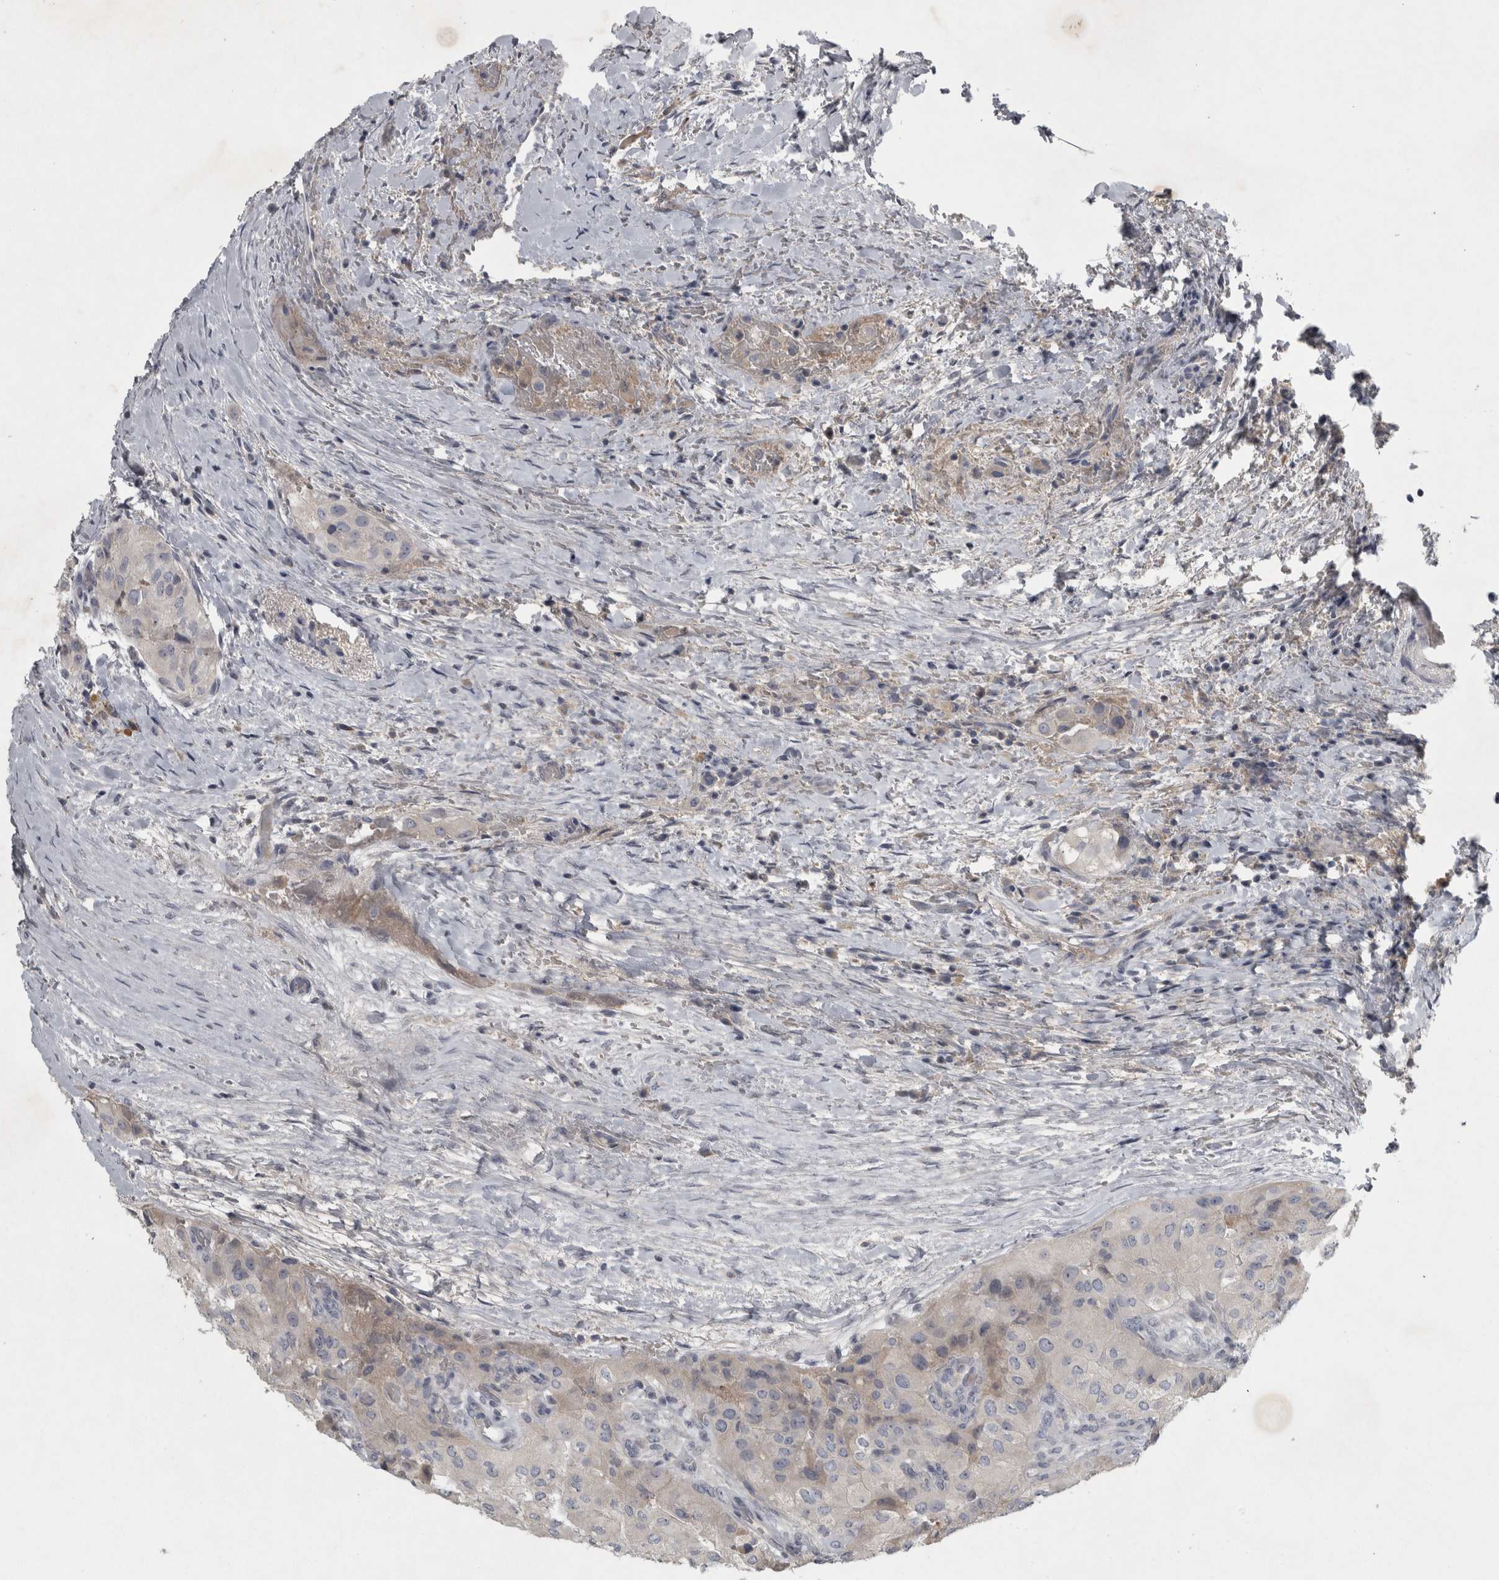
{"staining": {"intensity": "negative", "quantity": "none", "location": "none"}, "tissue": "thyroid cancer", "cell_type": "Tumor cells", "image_type": "cancer", "snomed": [{"axis": "morphology", "description": "Papillary adenocarcinoma, NOS"}, {"axis": "topography", "description": "Thyroid gland"}], "caption": "DAB immunohistochemical staining of human thyroid cancer displays no significant expression in tumor cells. The staining was performed using DAB (3,3'-diaminobenzidine) to visualize the protein expression in brown, while the nuclei were stained in blue with hematoxylin (Magnification: 20x).", "gene": "ENPP7", "patient": {"sex": "female", "age": 59}}